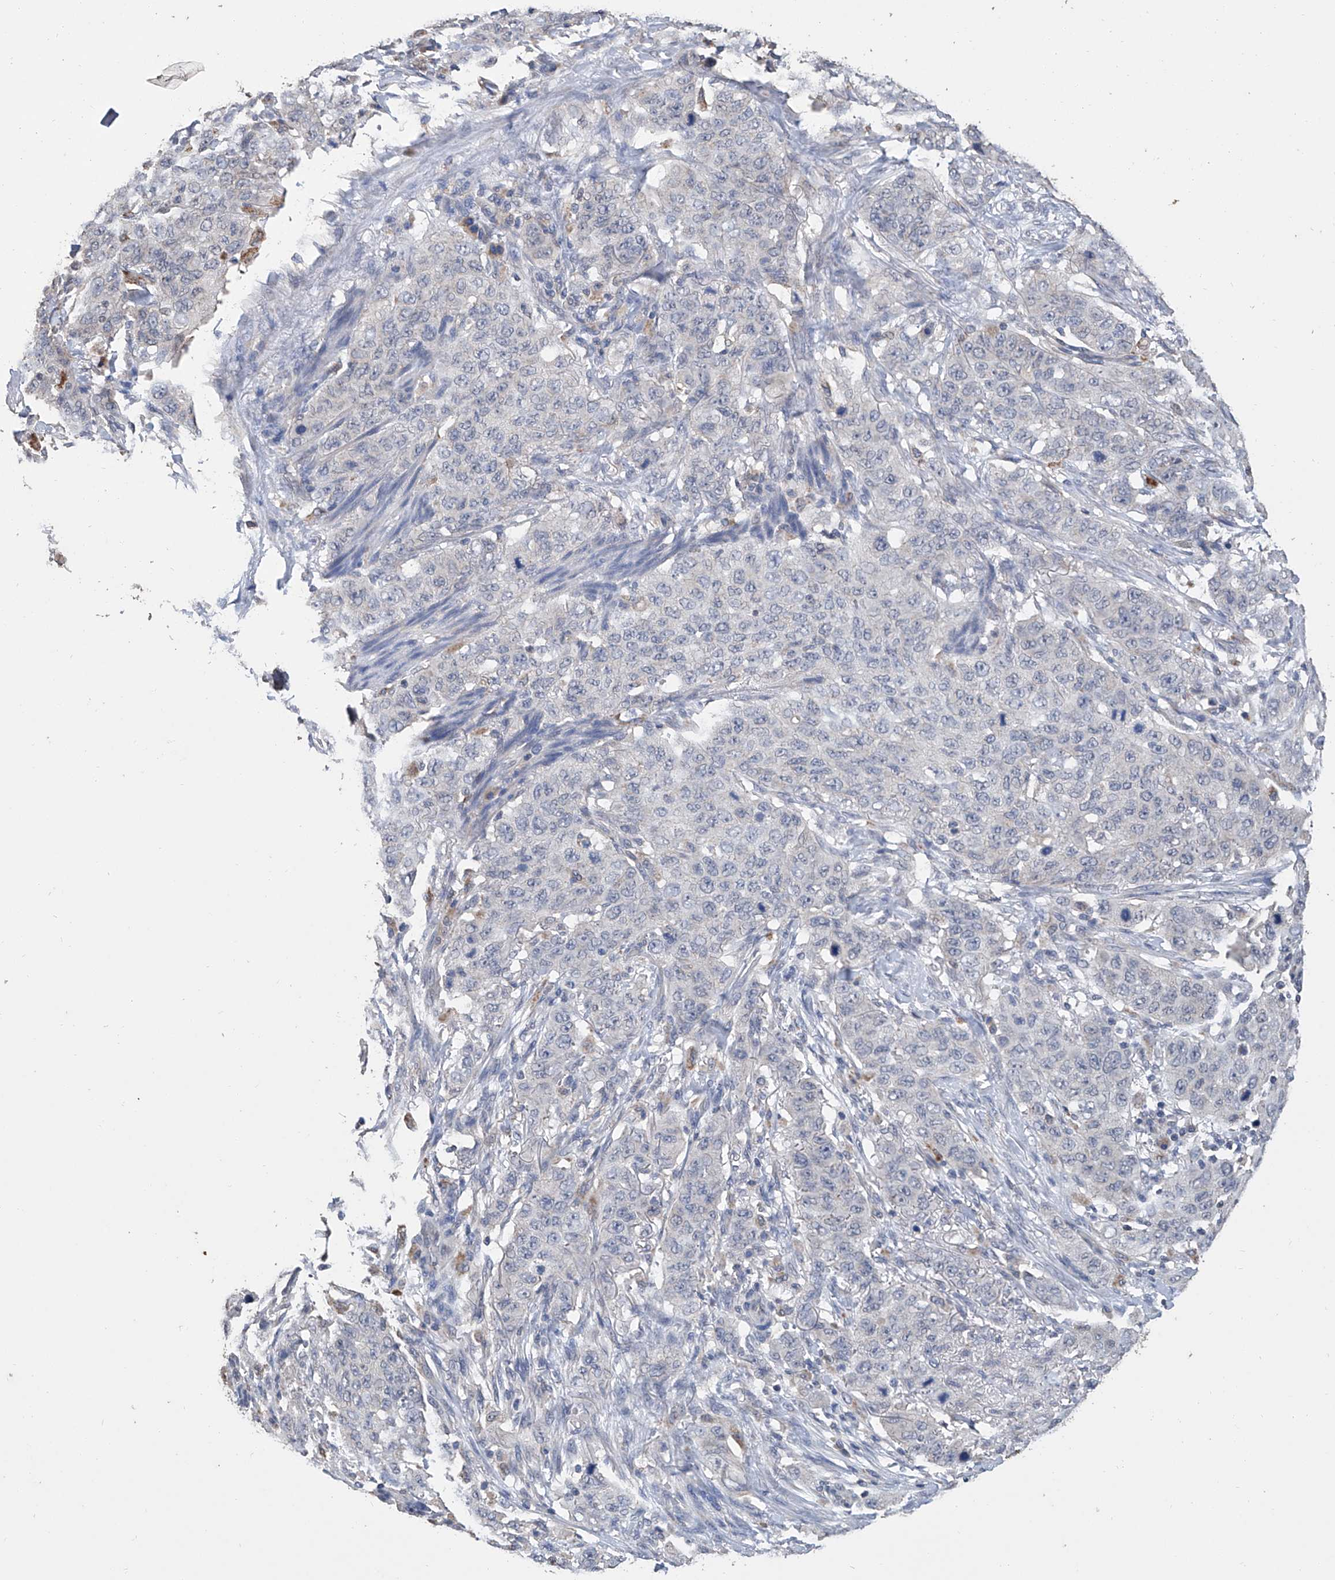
{"staining": {"intensity": "negative", "quantity": "none", "location": "none"}, "tissue": "stomach cancer", "cell_type": "Tumor cells", "image_type": "cancer", "snomed": [{"axis": "morphology", "description": "Adenocarcinoma, NOS"}, {"axis": "topography", "description": "Stomach"}], "caption": "Tumor cells show no significant protein positivity in adenocarcinoma (stomach). (DAB immunohistochemistry (IHC), high magnification).", "gene": "GPT", "patient": {"sex": "male", "age": 48}}